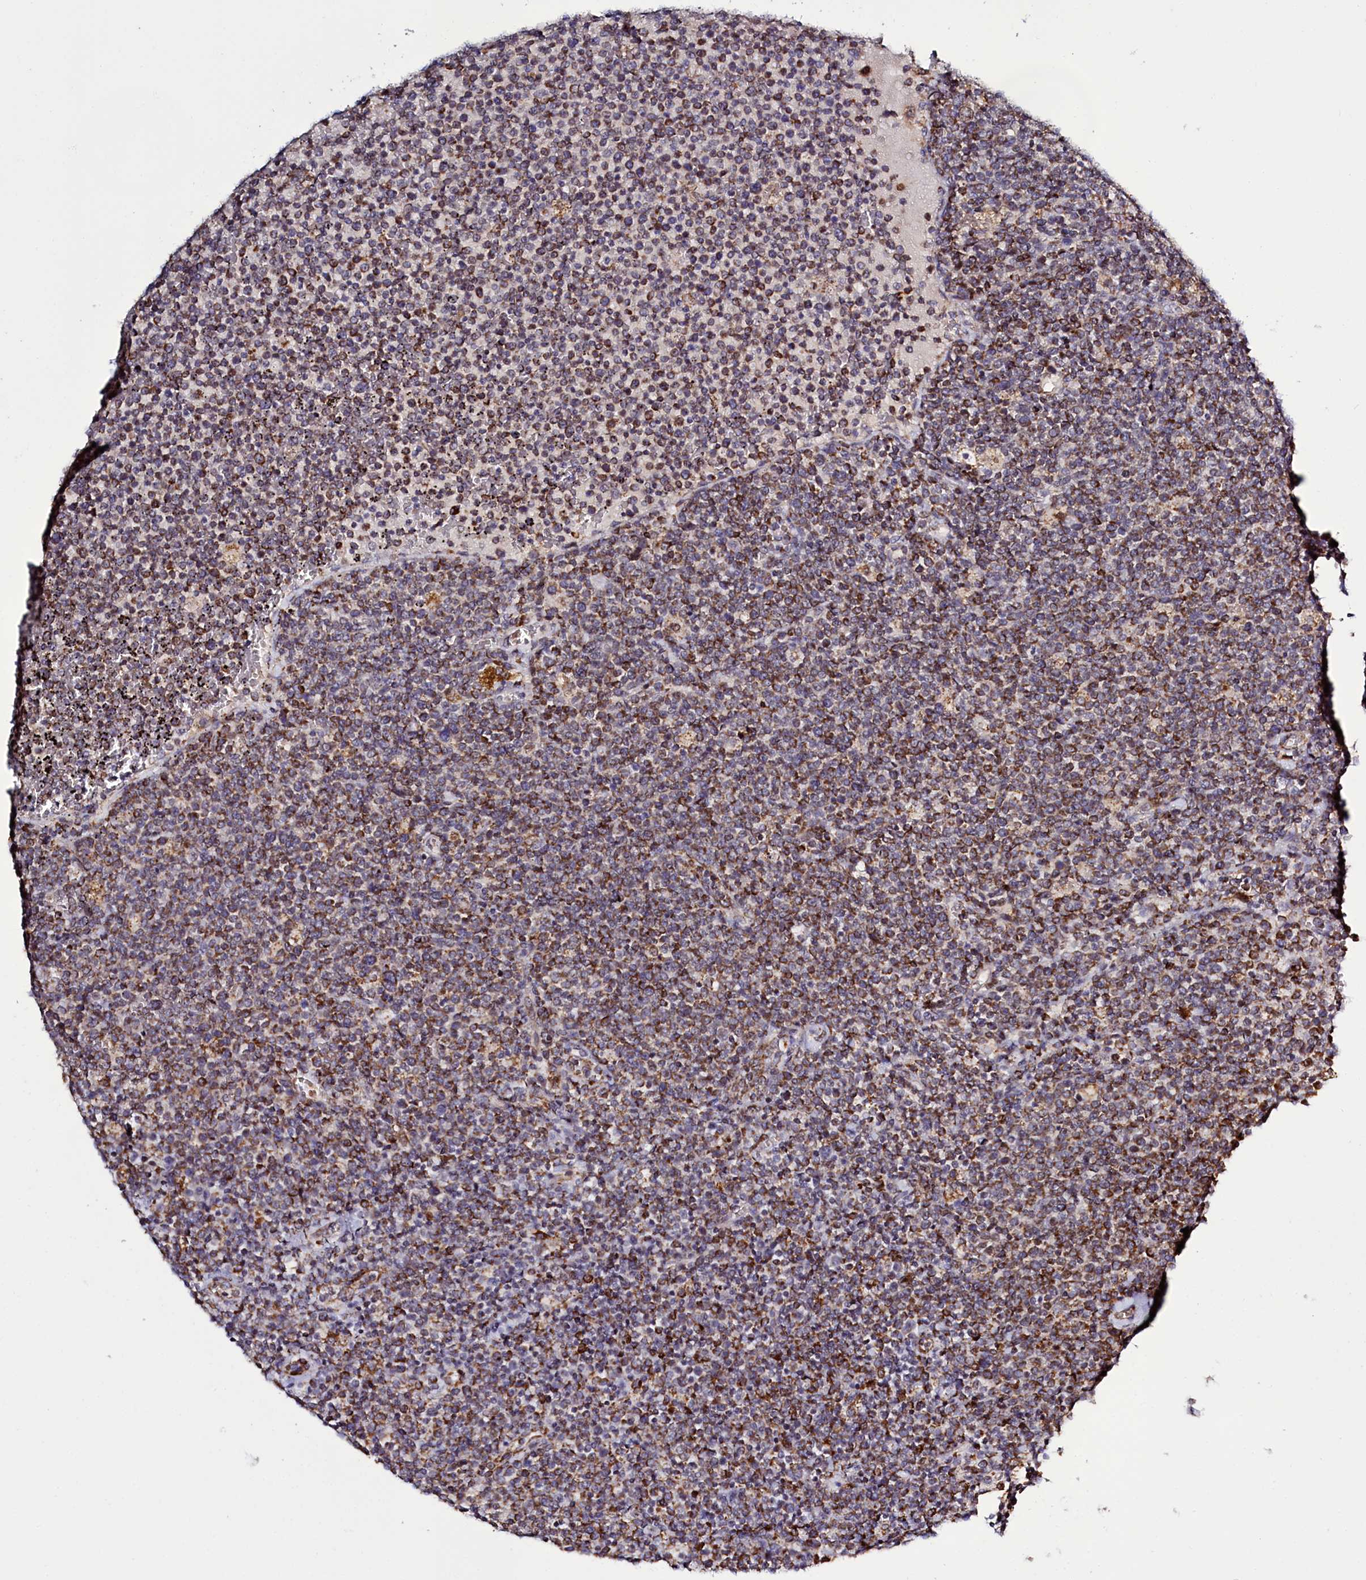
{"staining": {"intensity": "moderate", "quantity": "25%-75%", "location": "cytoplasmic/membranous"}, "tissue": "lymphoma", "cell_type": "Tumor cells", "image_type": "cancer", "snomed": [{"axis": "morphology", "description": "Malignant lymphoma, non-Hodgkin's type, High grade"}, {"axis": "topography", "description": "Lymph node"}], "caption": "Immunohistochemical staining of lymphoma exhibits medium levels of moderate cytoplasmic/membranous positivity in about 25%-75% of tumor cells.", "gene": "DYNC2H1", "patient": {"sex": "male", "age": 61}}